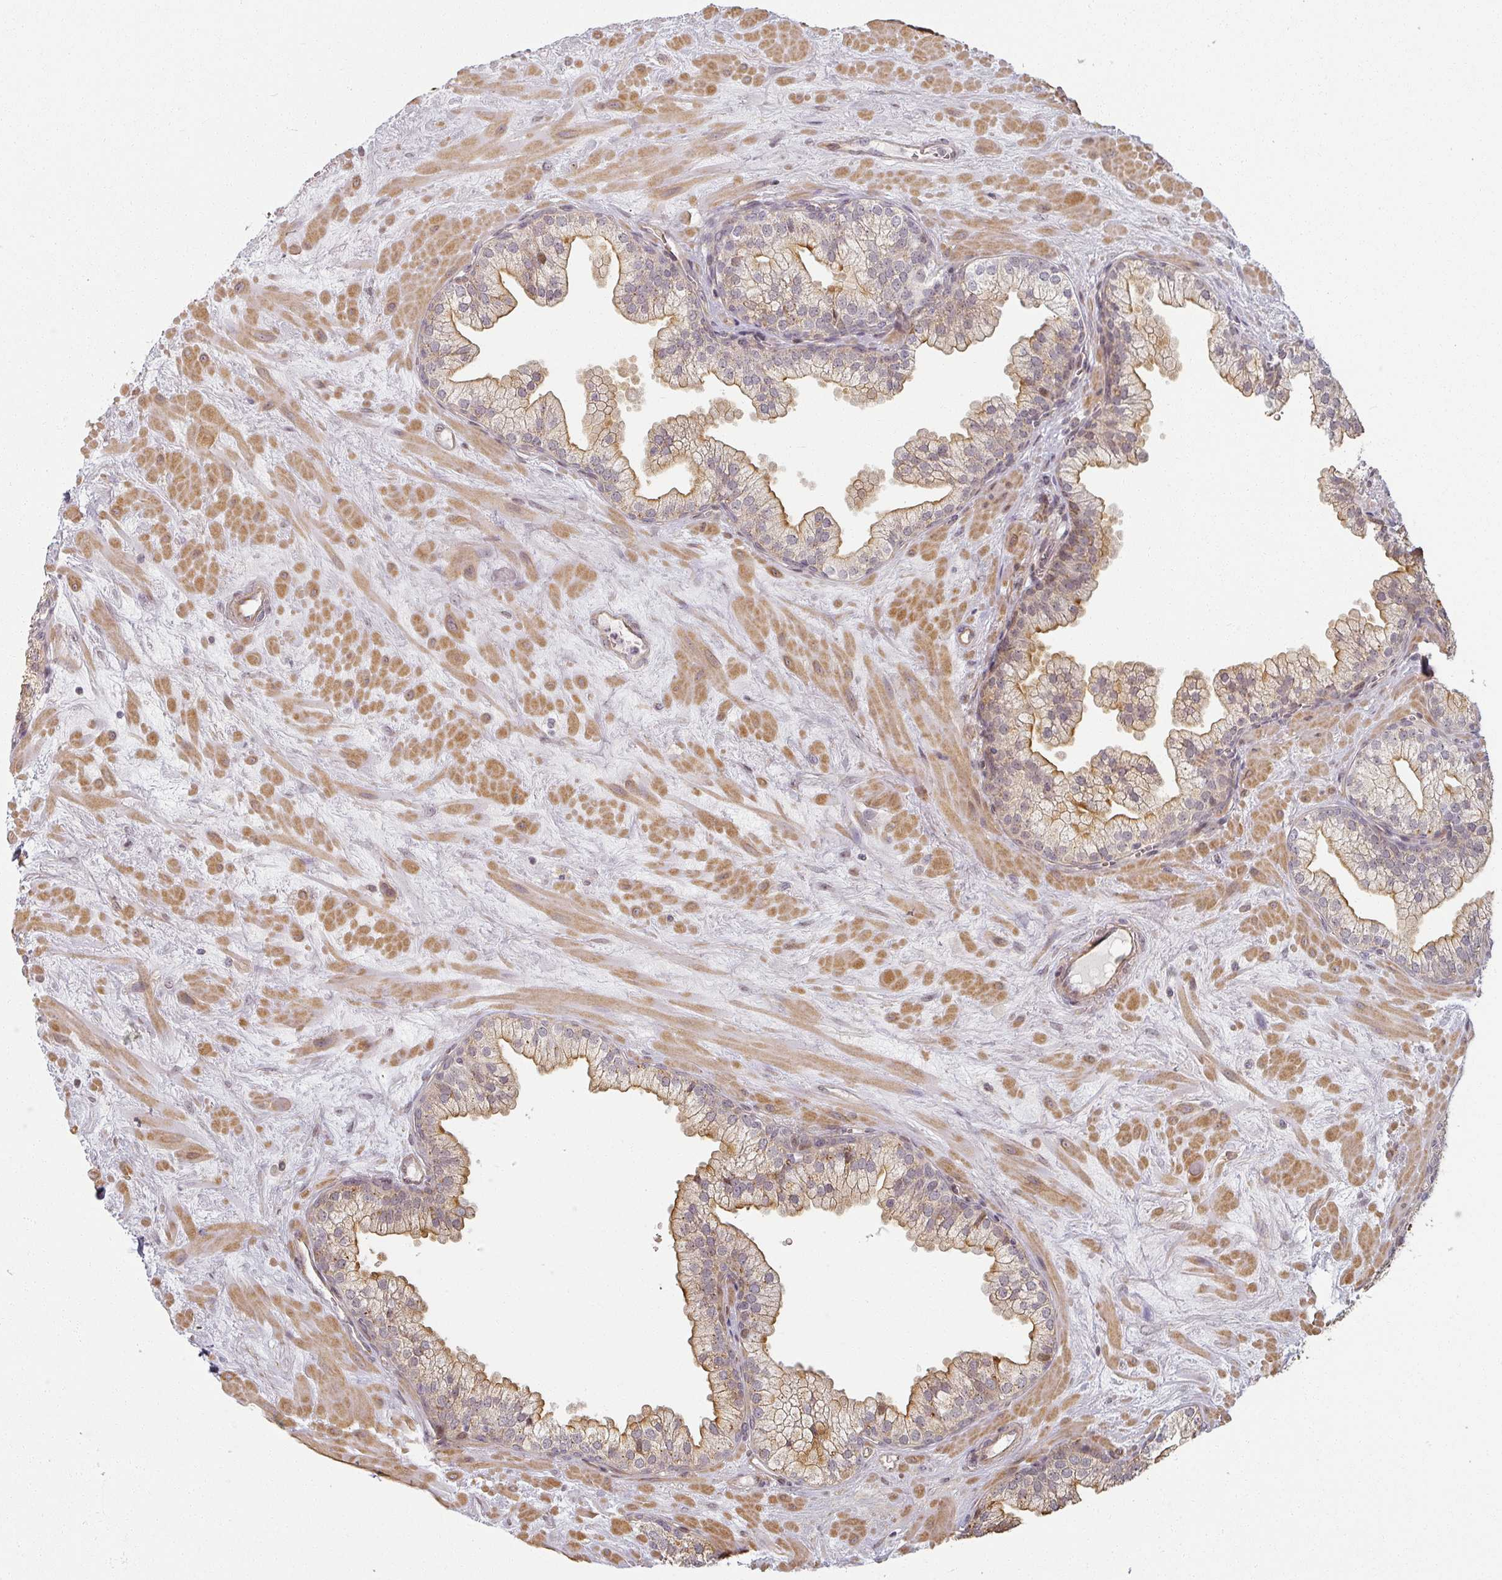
{"staining": {"intensity": "moderate", "quantity": "25%-75%", "location": "cytoplasmic/membranous"}, "tissue": "prostate", "cell_type": "Glandular cells", "image_type": "normal", "snomed": [{"axis": "morphology", "description": "Normal tissue, NOS"}, {"axis": "topography", "description": "Prostate"}, {"axis": "topography", "description": "Peripheral nerve tissue"}], "caption": "High-power microscopy captured an immunohistochemistry micrograph of unremarkable prostate, revealing moderate cytoplasmic/membranous expression in approximately 25%-75% of glandular cells.", "gene": "MED19", "patient": {"sex": "male", "age": 61}}